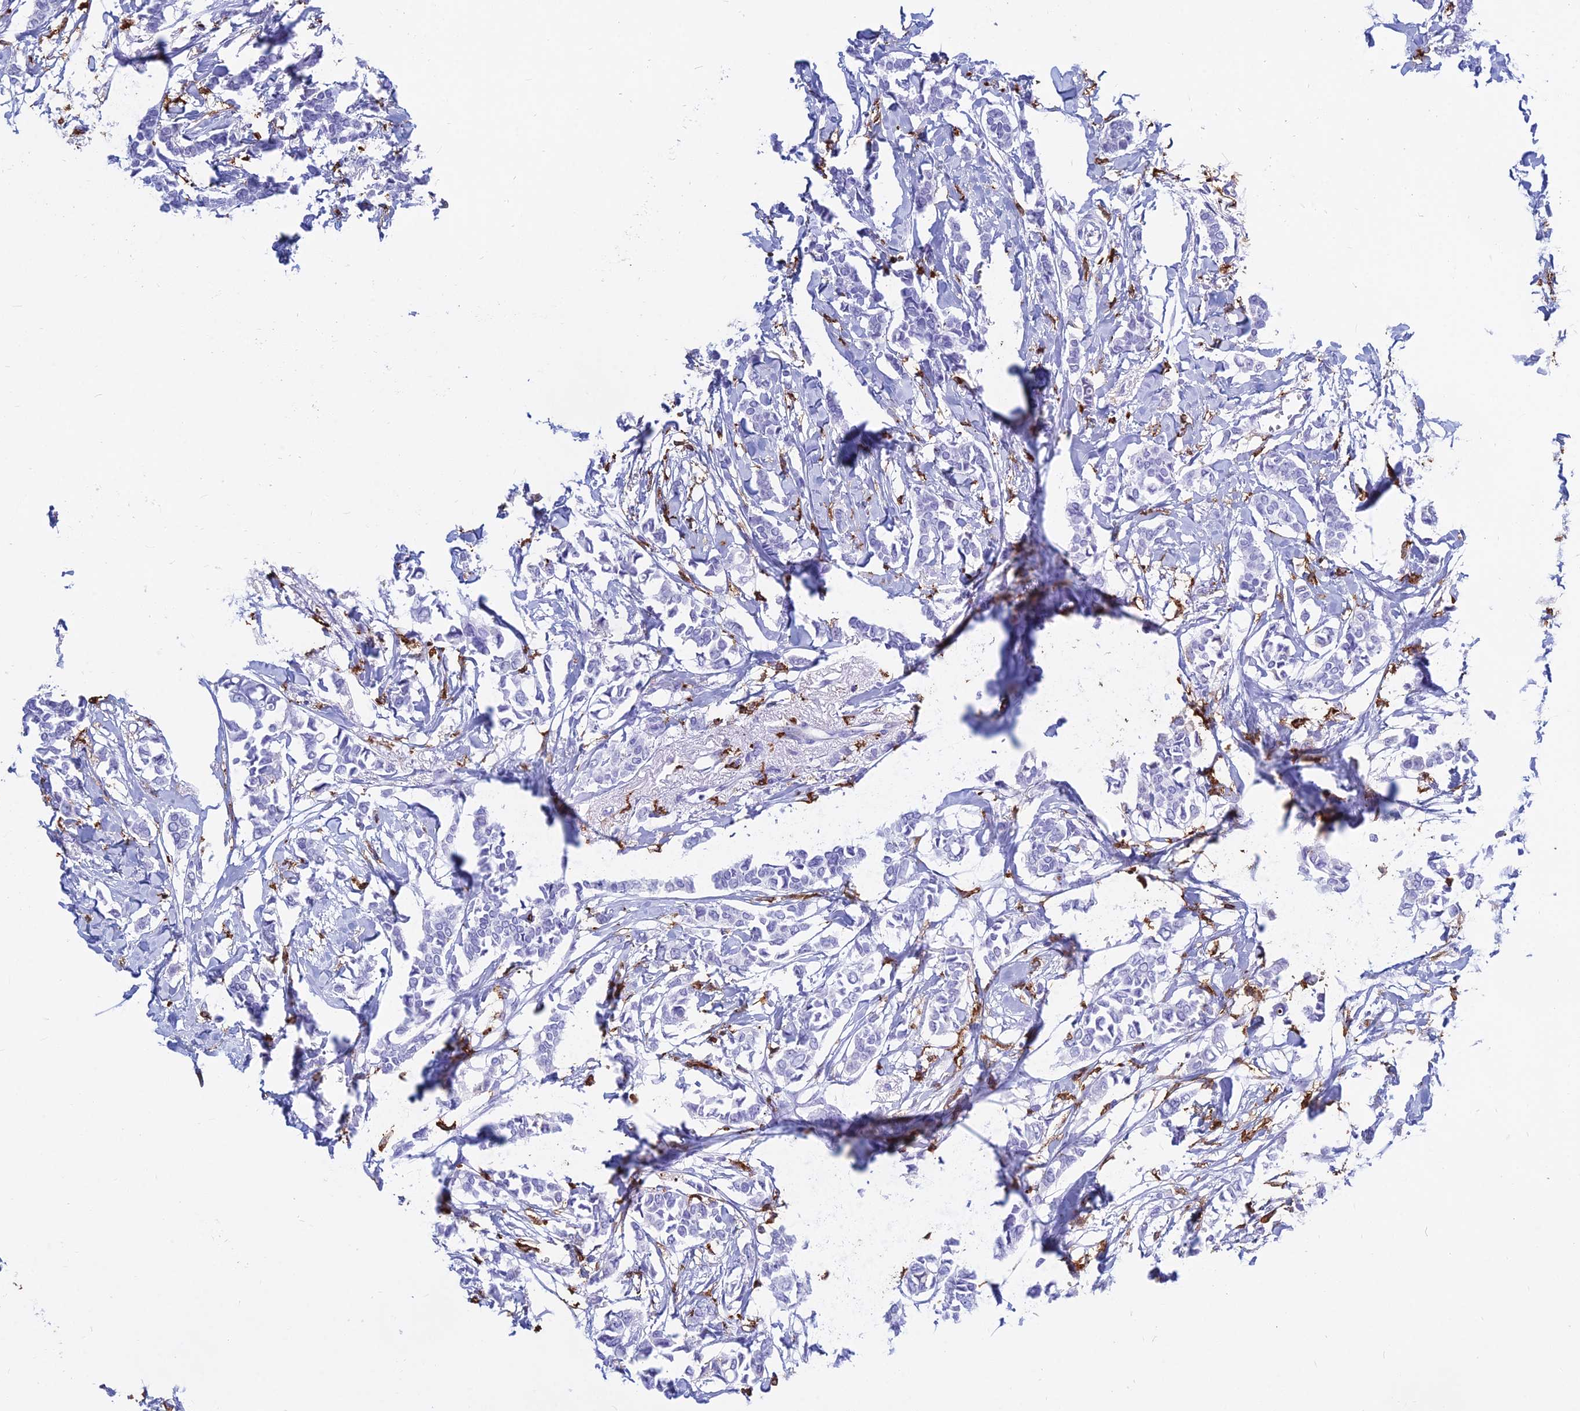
{"staining": {"intensity": "negative", "quantity": "none", "location": "none"}, "tissue": "breast cancer", "cell_type": "Tumor cells", "image_type": "cancer", "snomed": [{"axis": "morphology", "description": "Duct carcinoma"}, {"axis": "topography", "description": "Breast"}], "caption": "Tumor cells are negative for brown protein staining in intraductal carcinoma (breast).", "gene": "HLA-DRB1", "patient": {"sex": "female", "age": 41}}